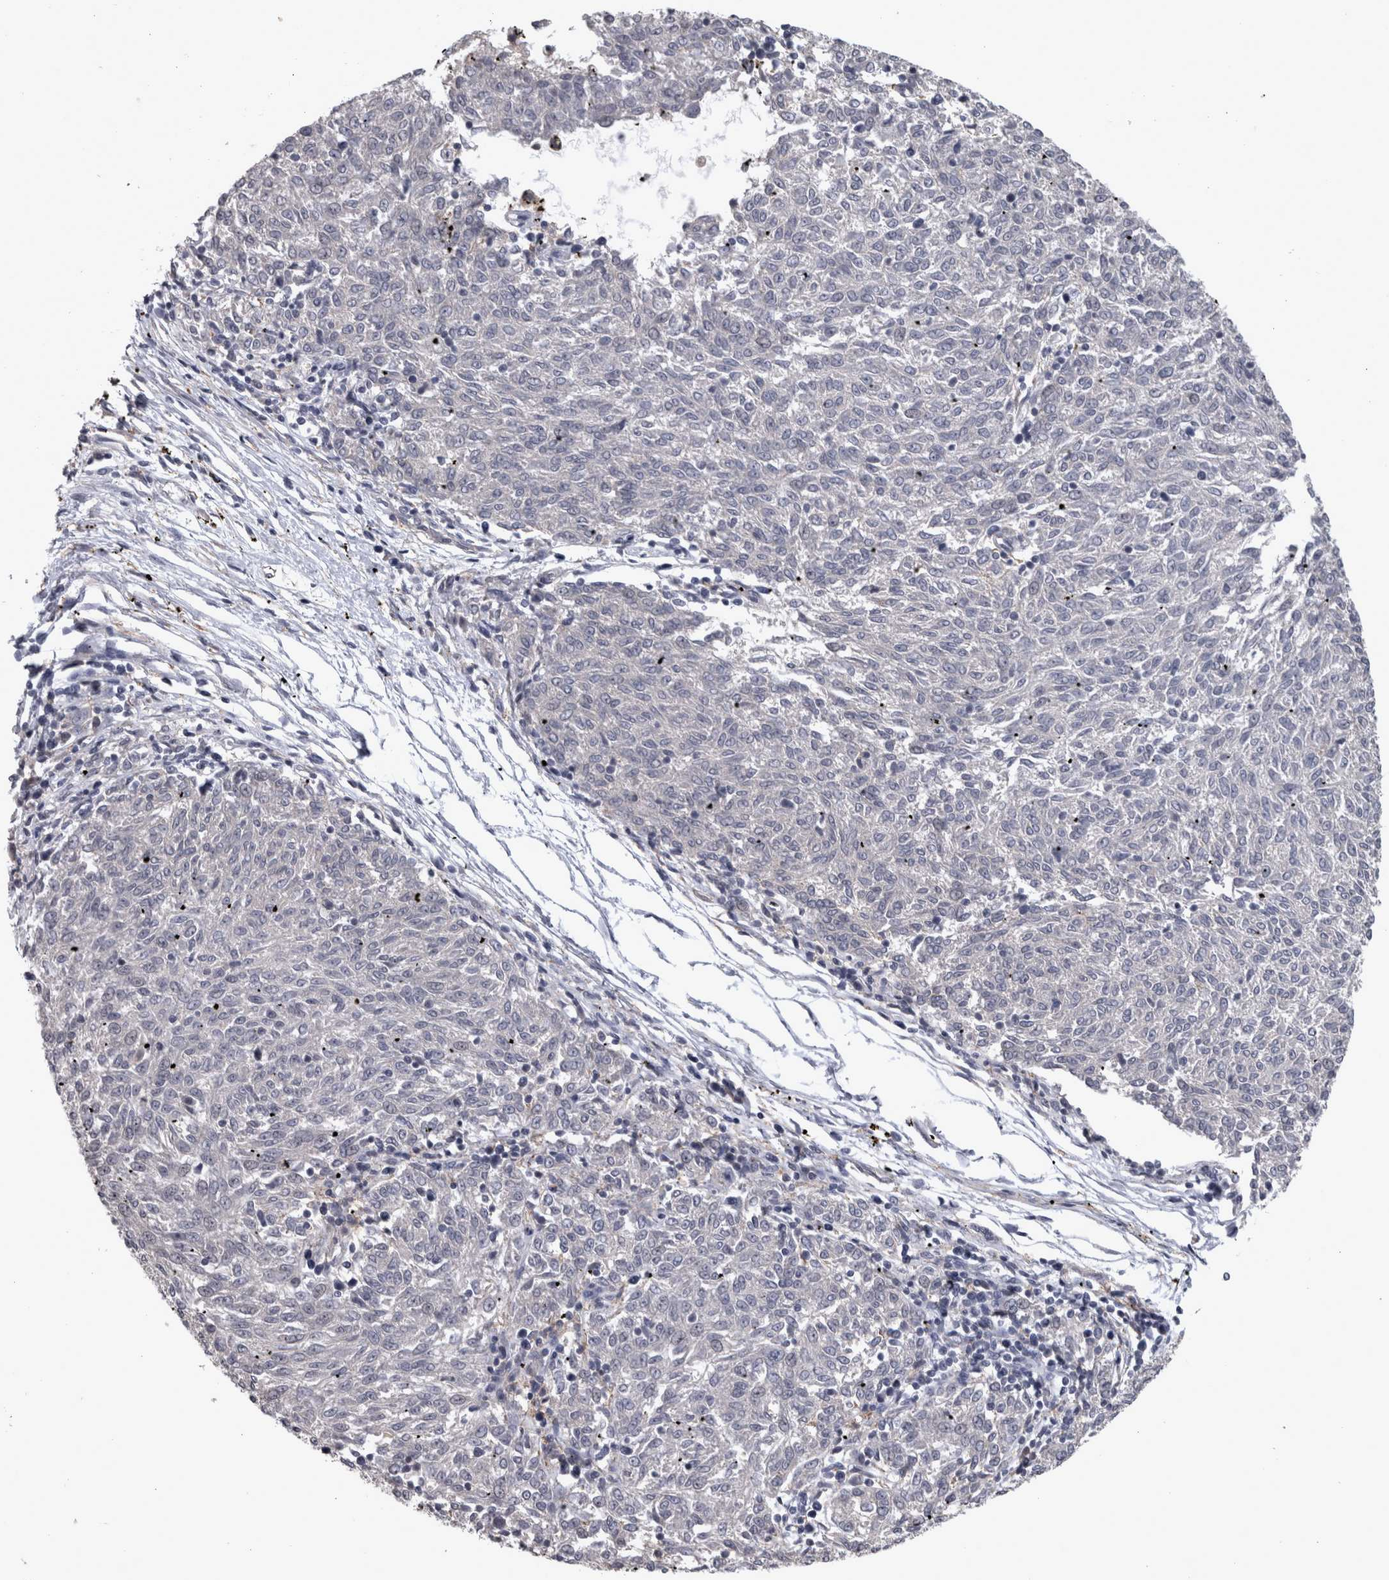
{"staining": {"intensity": "negative", "quantity": "none", "location": "none"}, "tissue": "melanoma", "cell_type": "Tumor cells", "image_type": "cancer", "snomed": [{"axis": "morphology", "description": "Malignant melanoma, NOS"}, {"axis": "topography", "description": "Skin"}], "caption": "An immunohistochemistry (IHC) photomicrograph of malignant melanoma is shown. There is no staining in tumor cells of malignant melanoma.", "gene": "PRKCI", "patient": {"sex": "female", "age": 72}}